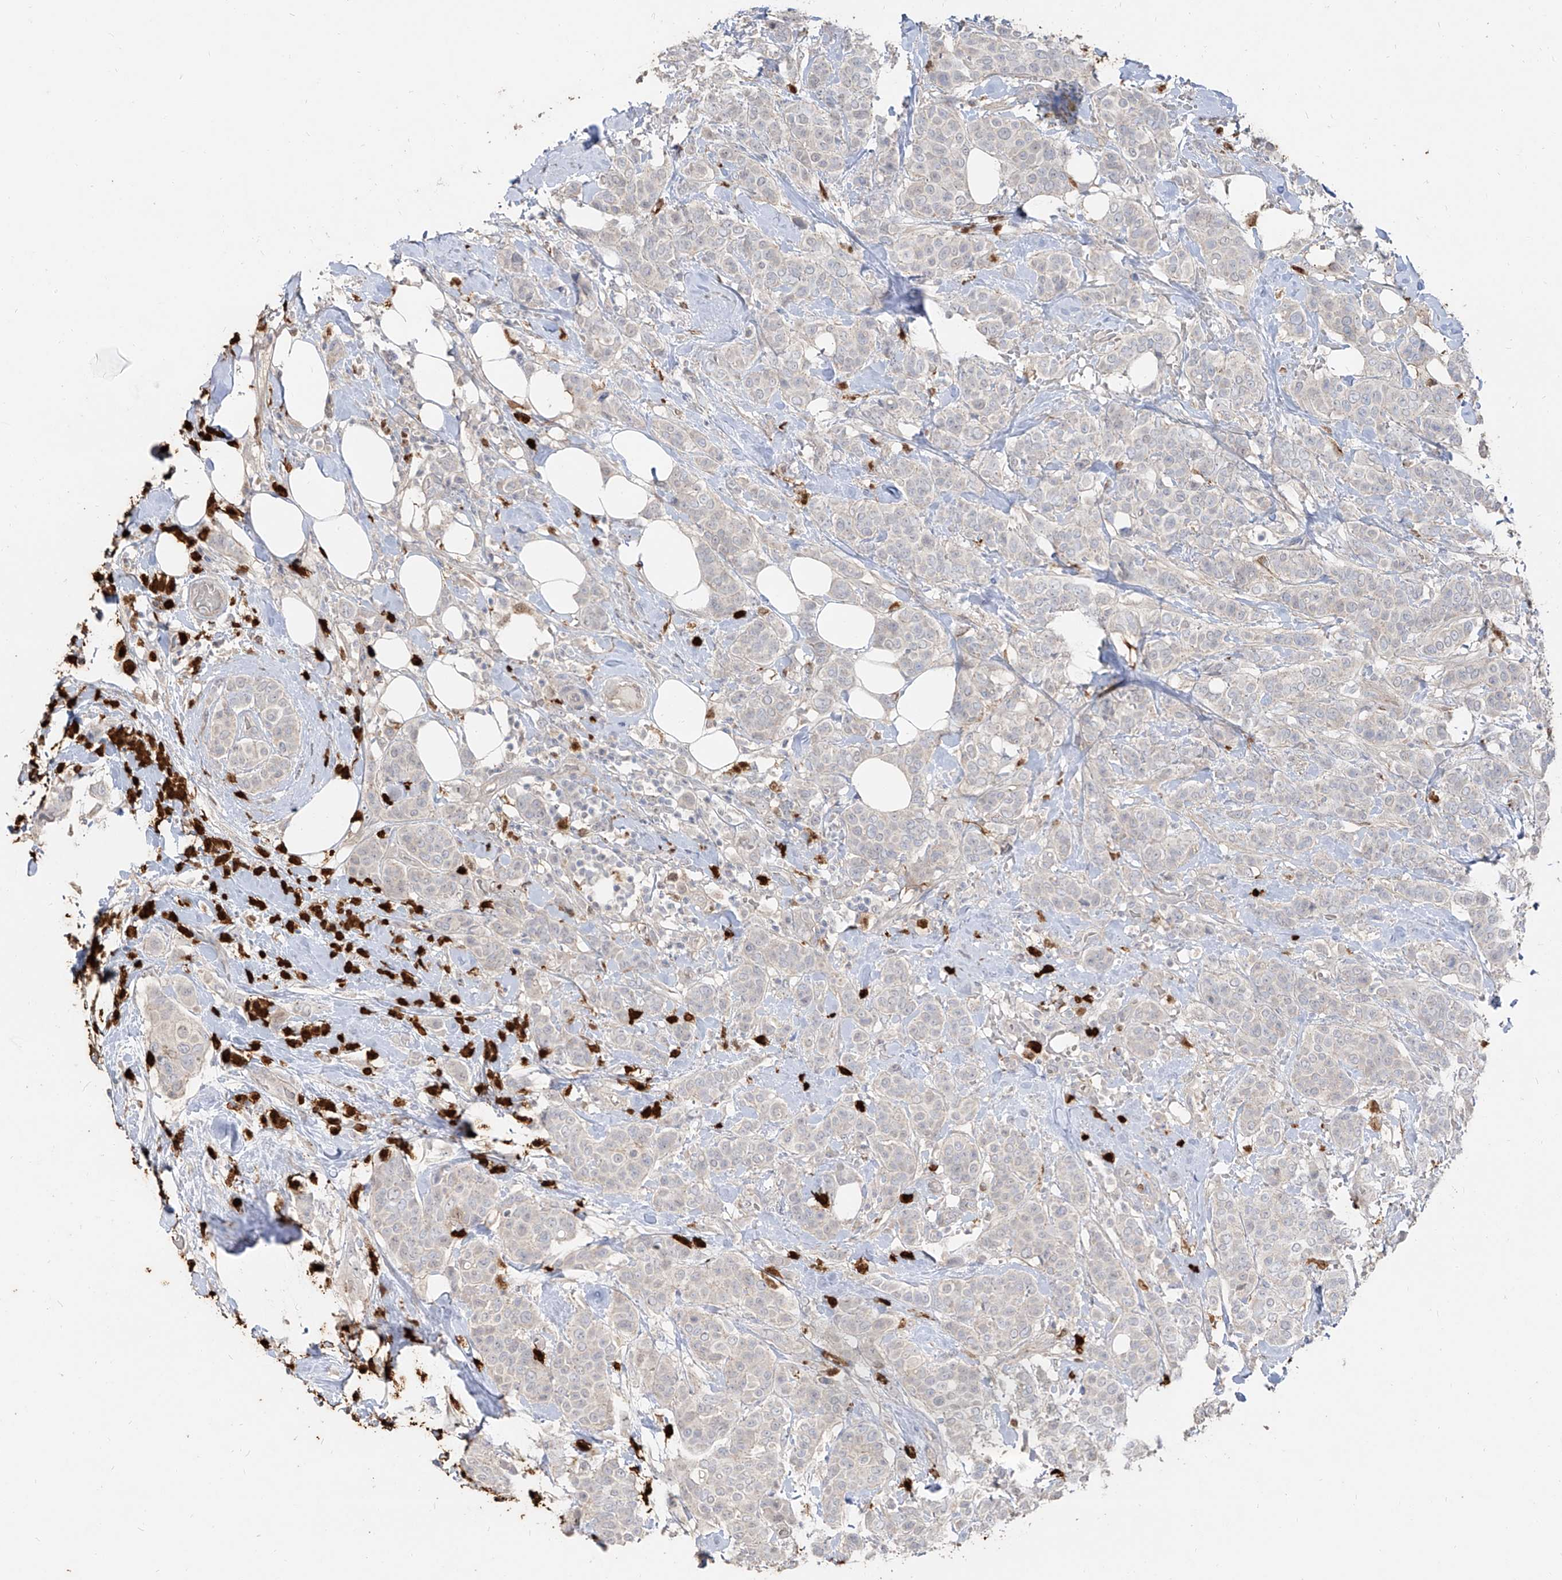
{"staining": {"intensity": "negative", "quantity": "none", "location": "none"}, "tissue": "breast cancer", "cell_type": "Tumor cells", "image_type": "cancer", "snomed": [{"axis": "morphology", "description": "Lobular carcinoma"}, {"axis": "topography", "description": "Breast"}], "caption": "IHC of human breast cancer (lobular carcinoma) displays no positivity in tumor cells. (DAB immunohistochemistry (IHC), high magnification).", "gene": "ZNF227", "patient": {"sex": "female", "age": 51}}